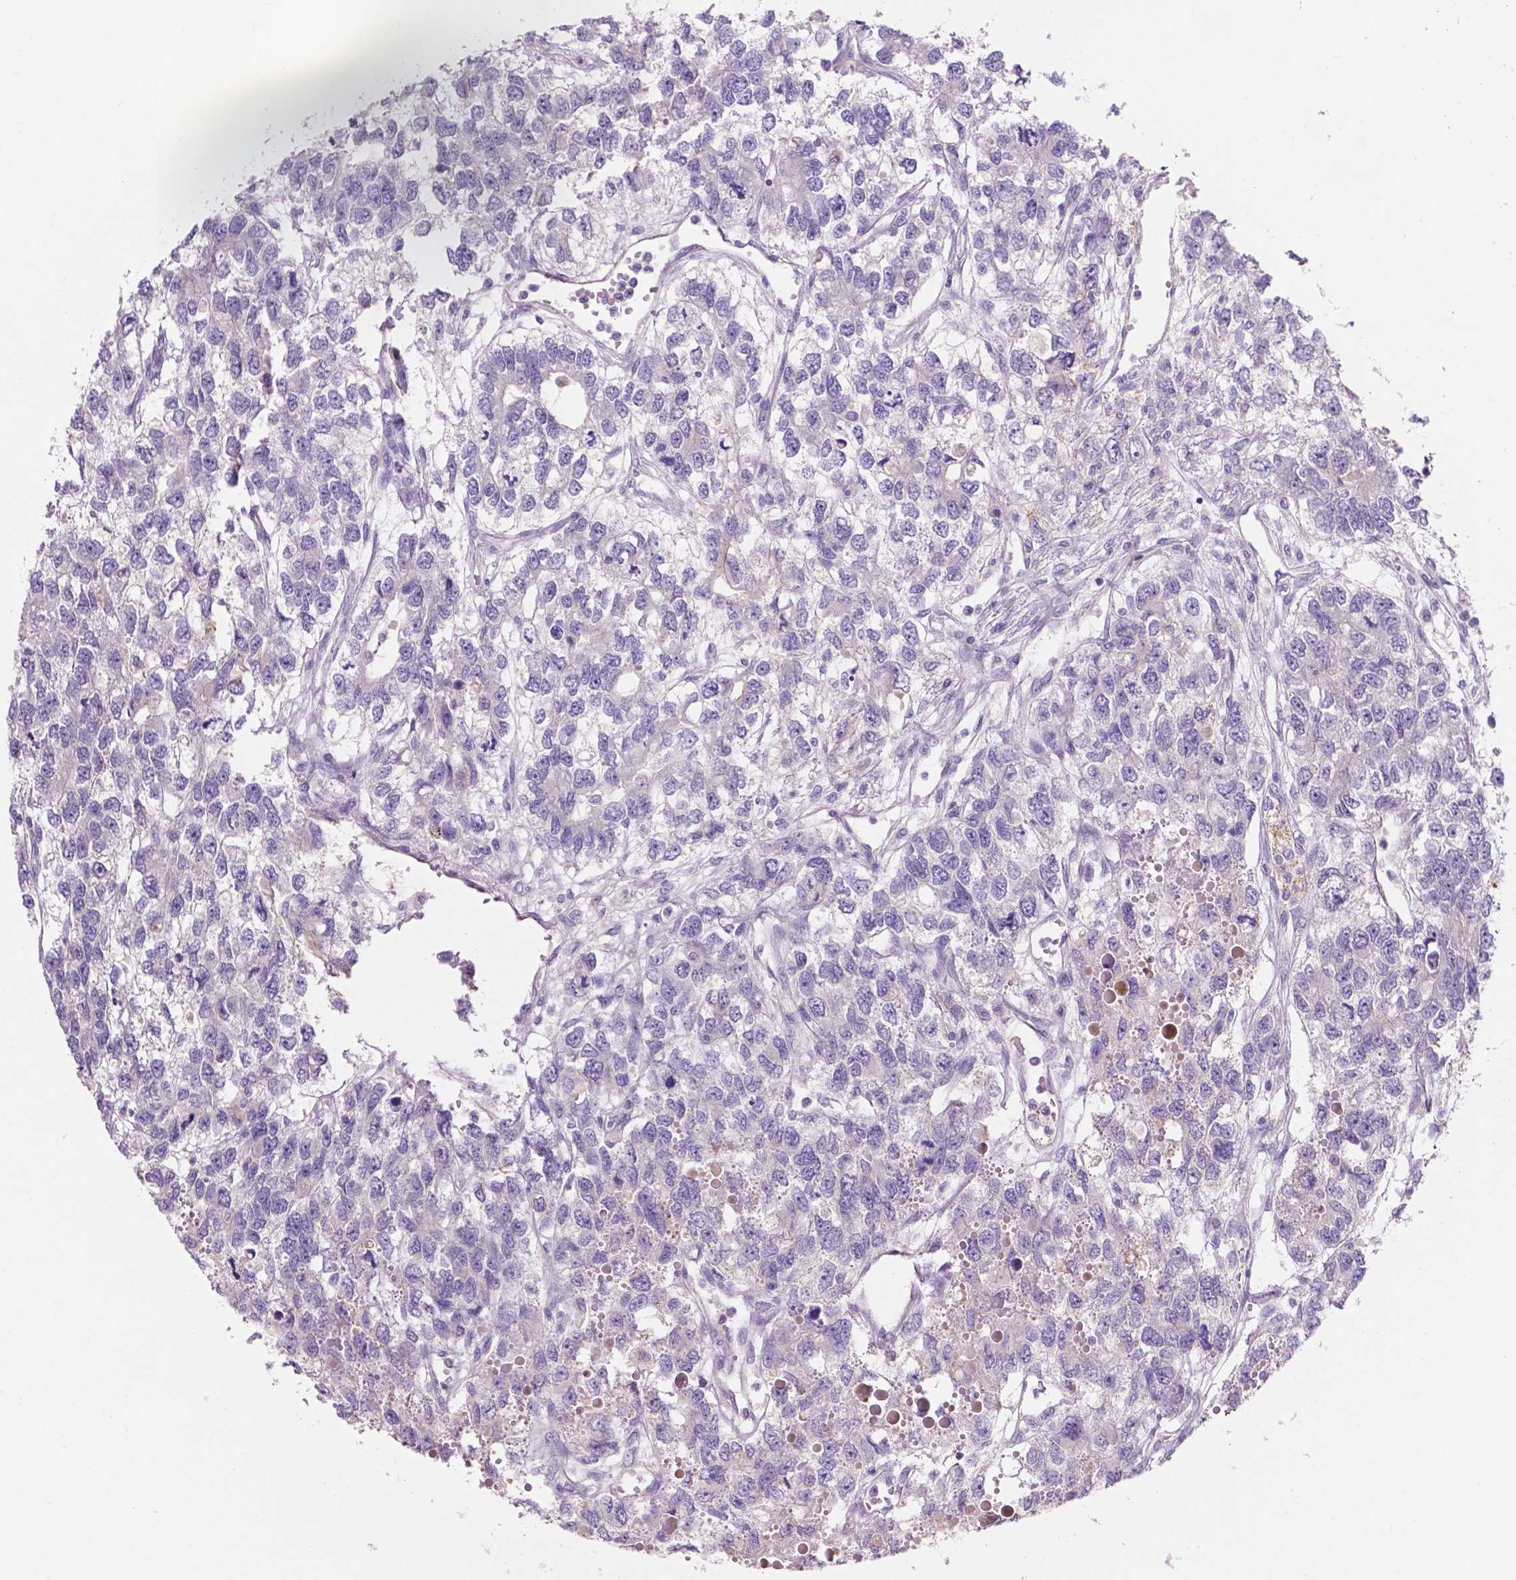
{"staining": {"intensity": "negative", "quantity": "none", "location": "none"}, "tissue": "testis cancer", "cell_type": "Tumor cells", "image_type": "cancer", "snomed": [{"axis": "morphology", "description": "Seminoma, NOS"}, {"axis": "topography", "description": "Testis"}], "caption": "DAB (3,3'-diaminobenzidine) immunohistochemical staining of human testis cancer demonstrates no significant positivity in tumor cells.", "gene": "ARL5C", "patient": {"sex": "male", "age": 52}}